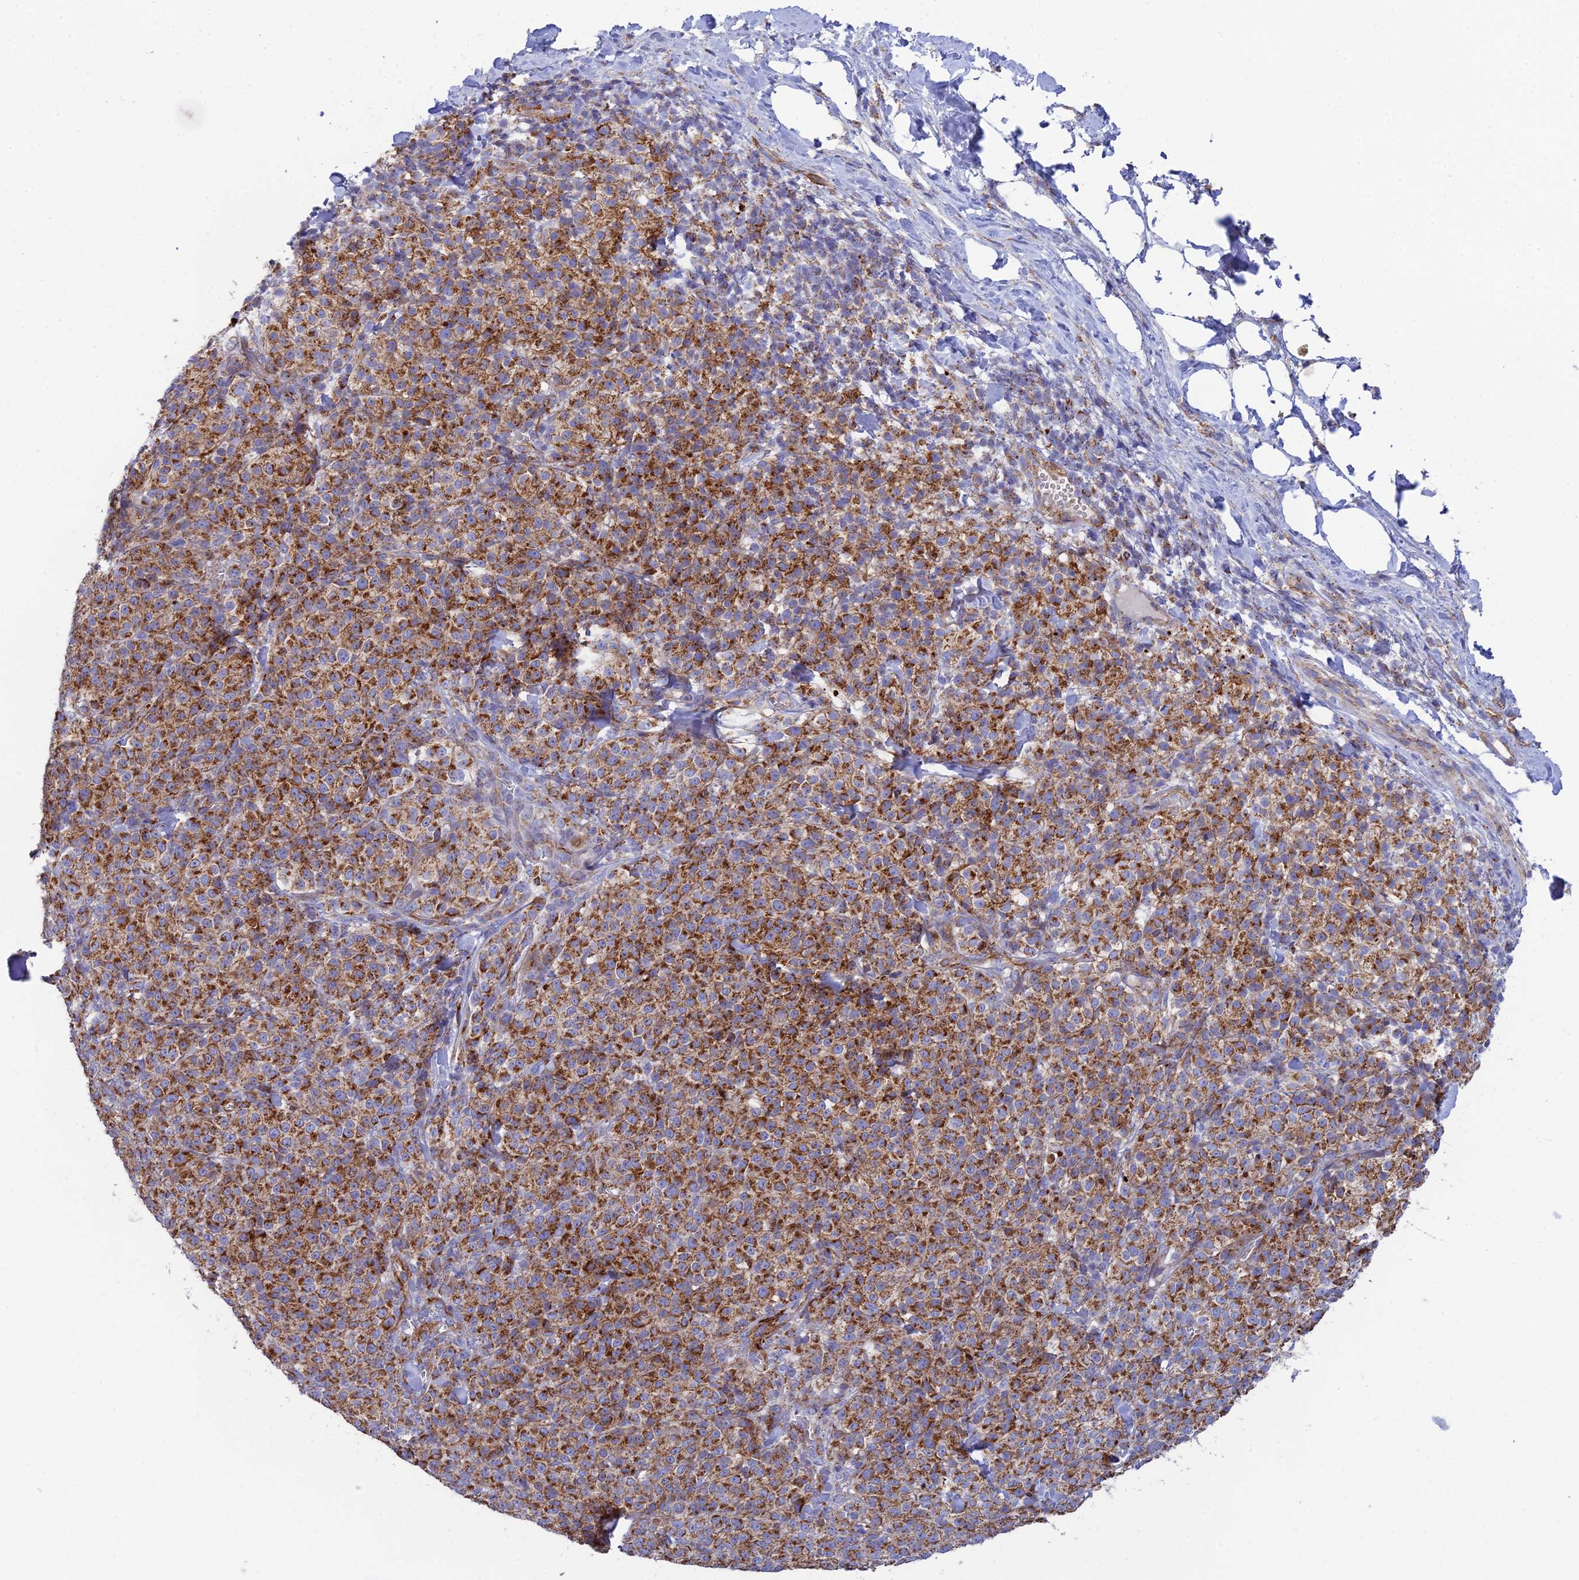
{"staining": {"intensity": "moderate", "quantity": ">75%", "location": "cytoplasmic/membranous"}, "tissue": "melanoma", "cell_type": "Tumor cells", "image_type": "cancer", "snomed": [{"axis": "morphology", "description": "Normal tissue, NOS"}, {"axis": "morphology", "description": "Malignant melanoma, NOS"}, {"axis": "topography", "description": "Skin"}], "caption": "Brown immunohistochemical staining in malignant melanoma reveals moderate cytoplasmic/membranous positivity in about >75% of tumor cells.", "gene": "CSPG4", "patient": {"sex": "female", "age": 34}}